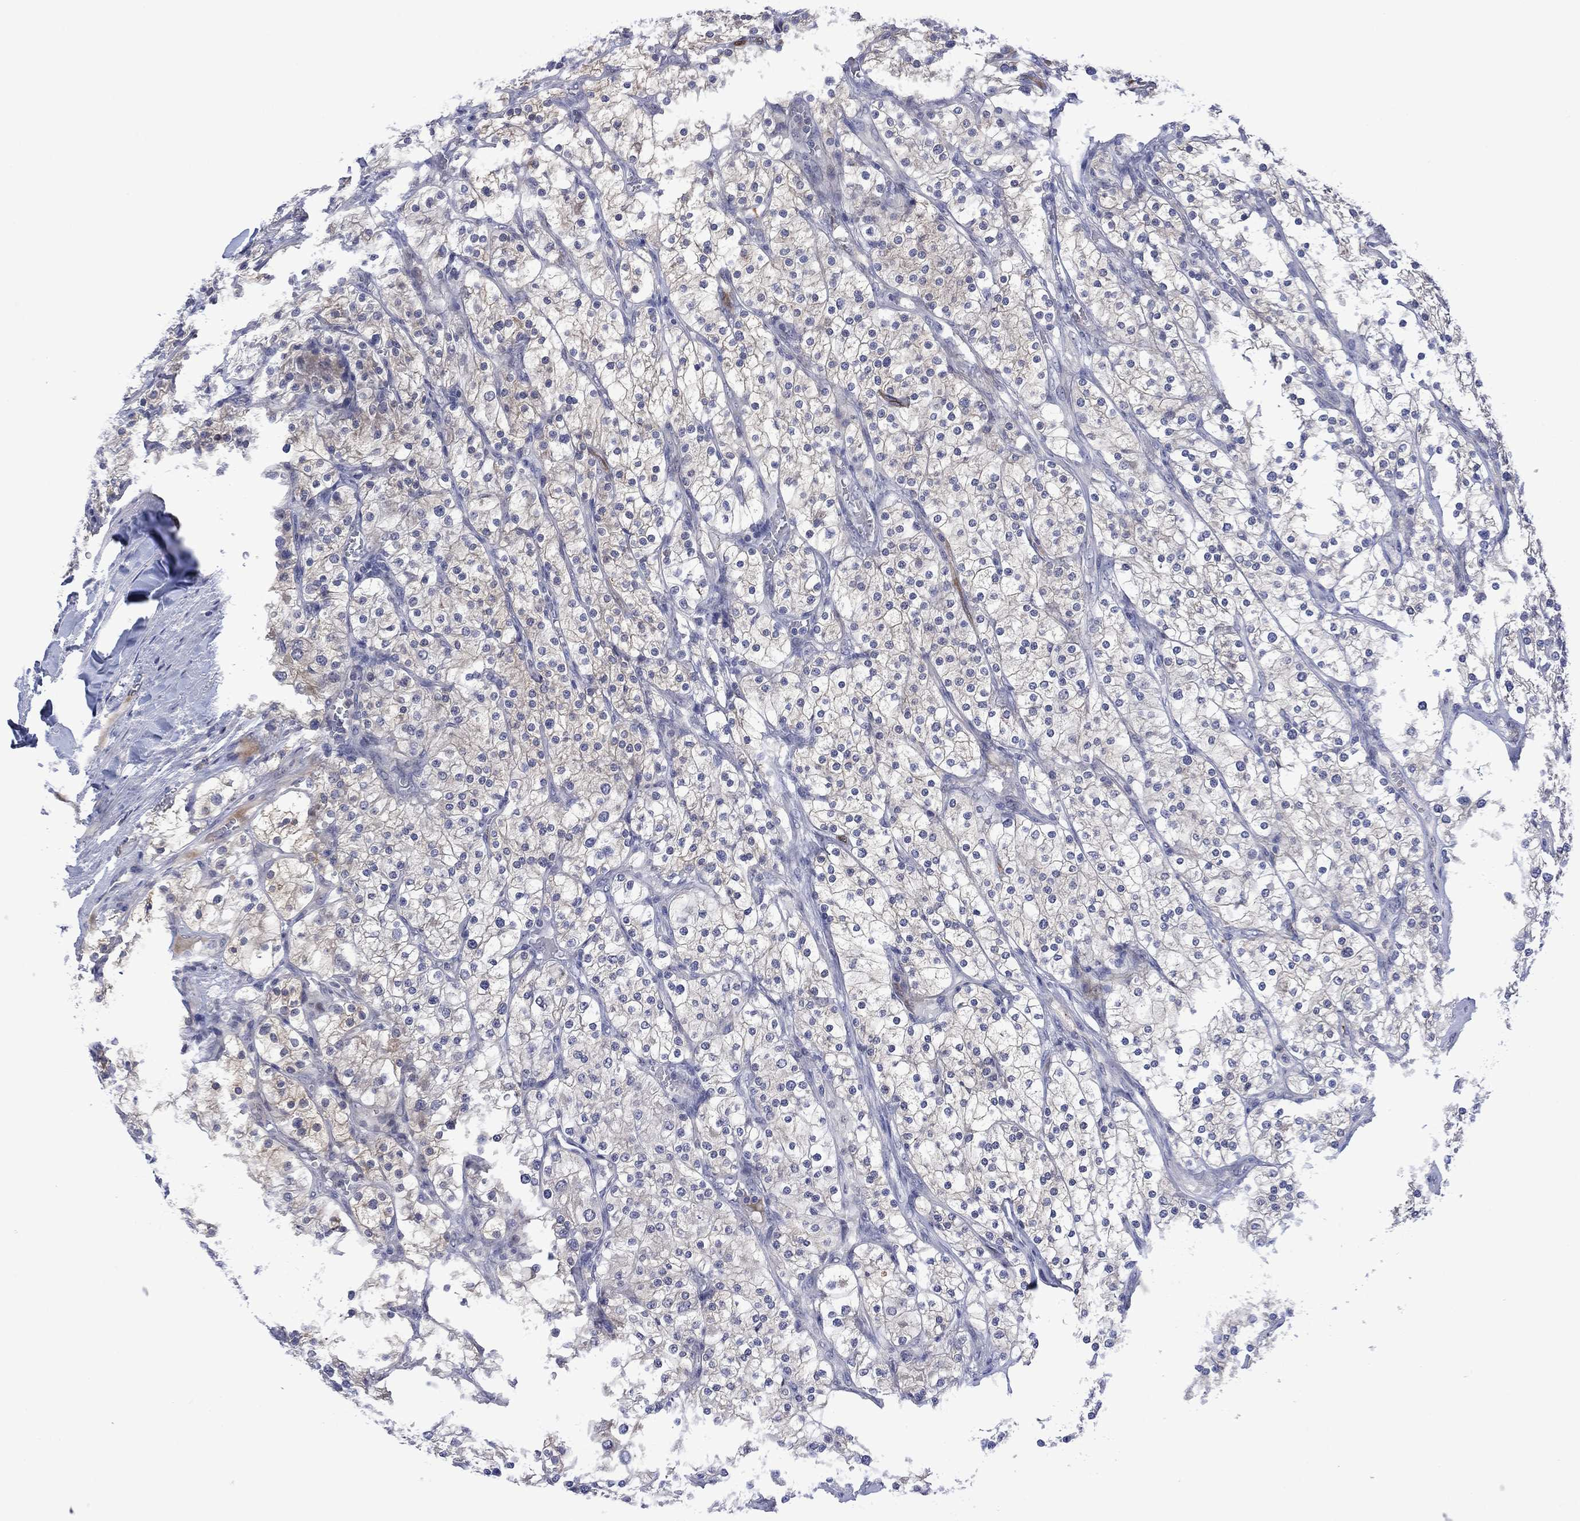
{"staining": {"intensity": "weak", "quantity": "25%-75%", "location": "cytoplasmic/membranous"}, "tissue": "renal cancer", "cell_type": "Tumor cells", "image_type": "cancer", "snomed": [{"axis": "morphology", "description": "Adenocarcinoma, NOS"}, {"axis": "topography", "description": "Kidney"}], "caption": "High-magnification brightfield microscopy of renal cancer stained with DAB (brown) and counterstained with hematoxylin (blue). tumor cells exhibit weak cytoplasmic/membranous staining is present in about25%-75% of cells. (brown staining indicates protein expression, while blue staining denotes nuclei).", "gene": "AGL", "patient": {"sex": "male", "age": 80}}